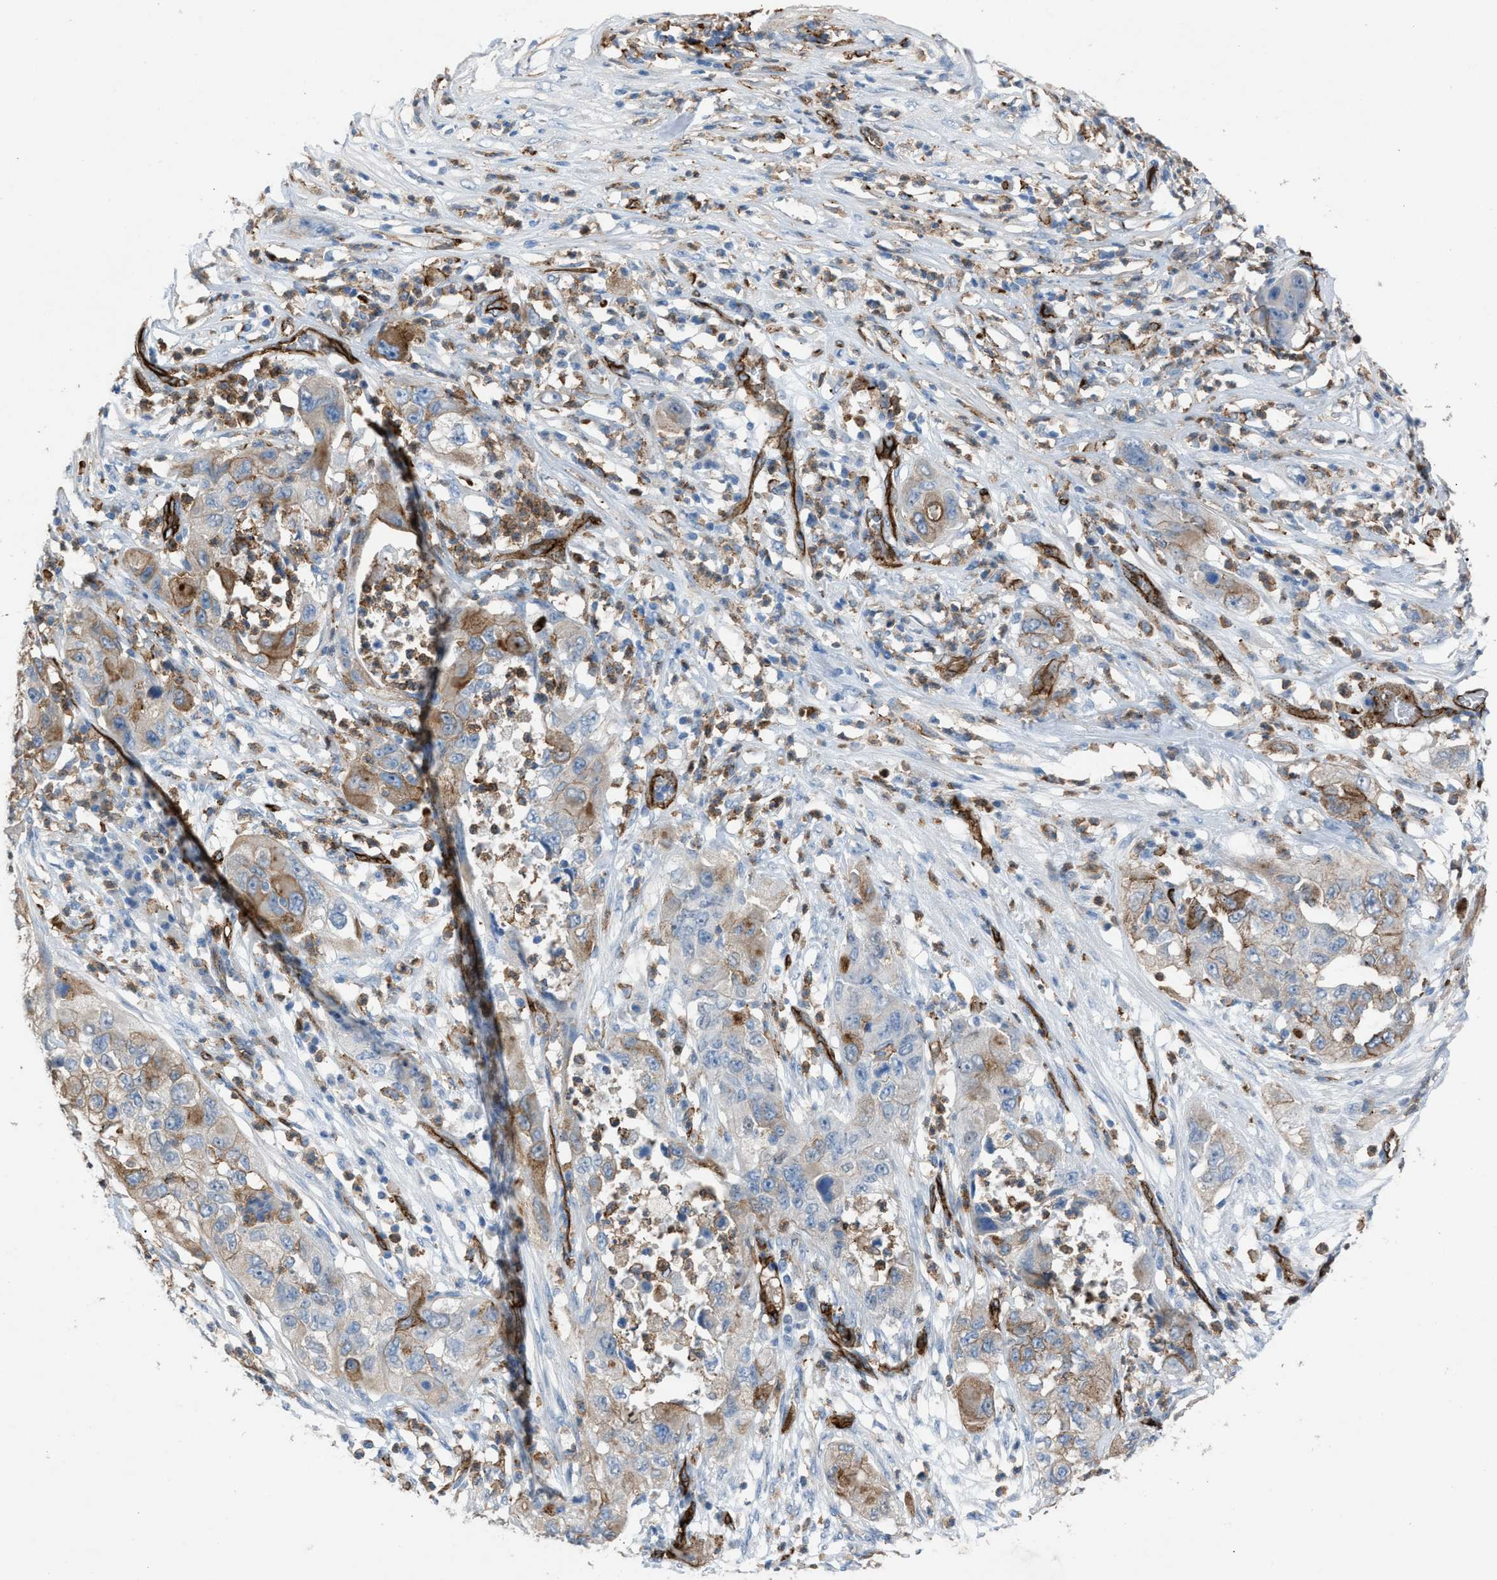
{"staining": {"intensity": "moderate", "quantity": "25%-75%", "location": "cytoplasmic/membranous"}, "tissue": "pancreatic cancer", "cell_type": "Tumor cells", "image_type": "cancer", "snomed": [{"axis": "morphology", "description": "Adenocarcinoma, NOS"}, {"axis": "topography", "description": "Pancreas"}], "caption": "High-magnification brightfield microscopy of adenocarcinoma (pancreatic) stained with DAB (3,3'-diaminobenzidine) (brown) and counterstained with hematoxylin (blue). tumor cells exhibit moderate cytoplasmic/membranous staining is appreciated in approximately25%-75% of cells. (Stains: DAB in brown, nuclei in blue, Microscopy: brightfield microscopy at high magnification).", "gene": "DYSF", "patient": {"sex": "female", "age": 78}}